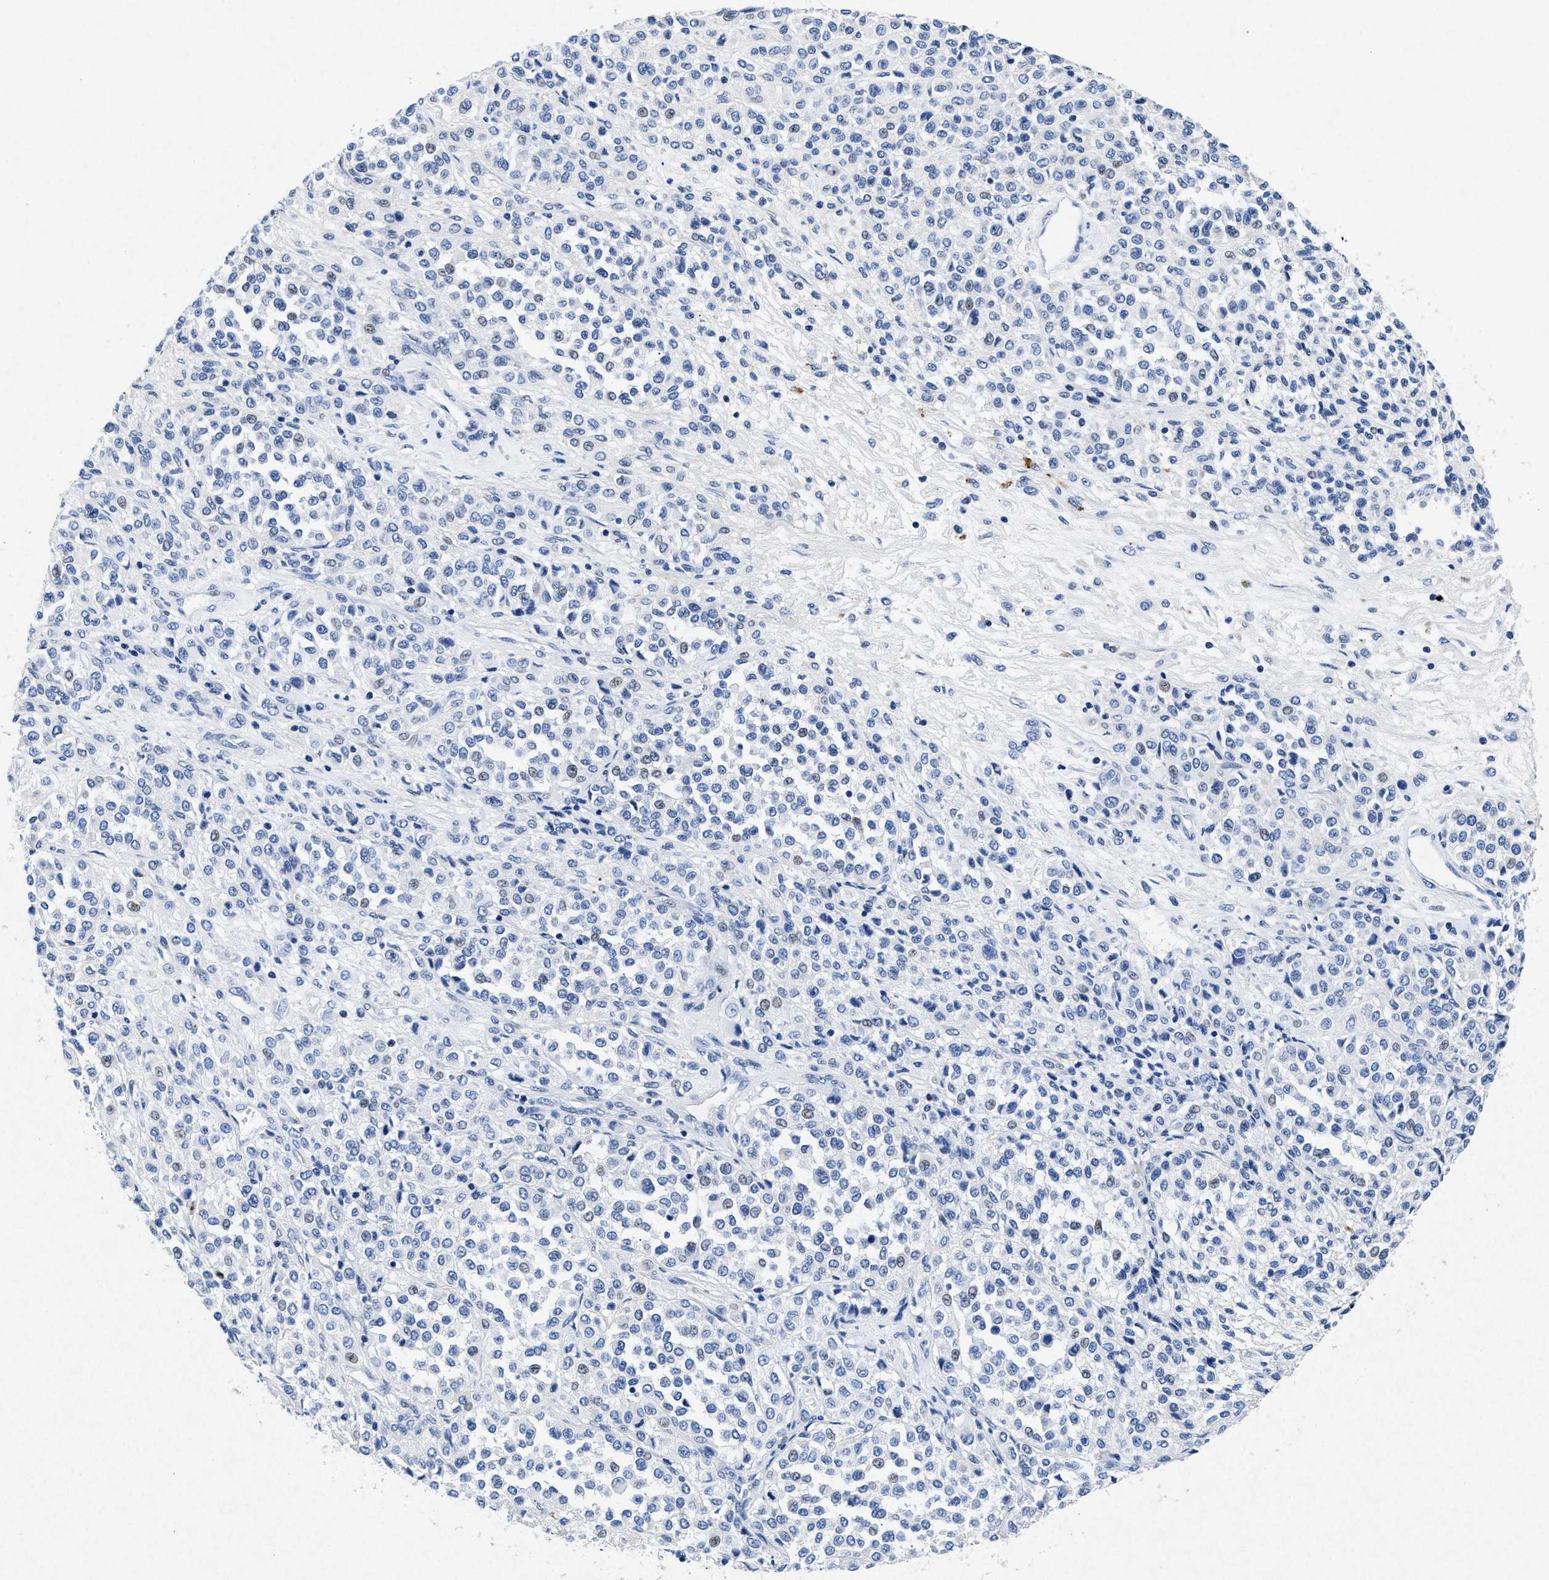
{"staining": {"intensity": "weak", "quantity": "<25%", "location": "nuclear"}, "tissue": "melanoma", "cell_type": "Tumor cells", "image_type": "cancer", "snomed": [{"axis": "morphology", "description": "Malignant melanoma, Metastatic site"}, {"axis": "topography", "description": "Pancreas"}], "caption": "IHC of melanoma displays no staining in tumor cells. (DAB (3,3'-diaminobenzidine) immunohistochemistry, high magnification).", "gene": "MAP6", "patient": {"sex": "female", "age": 30}}